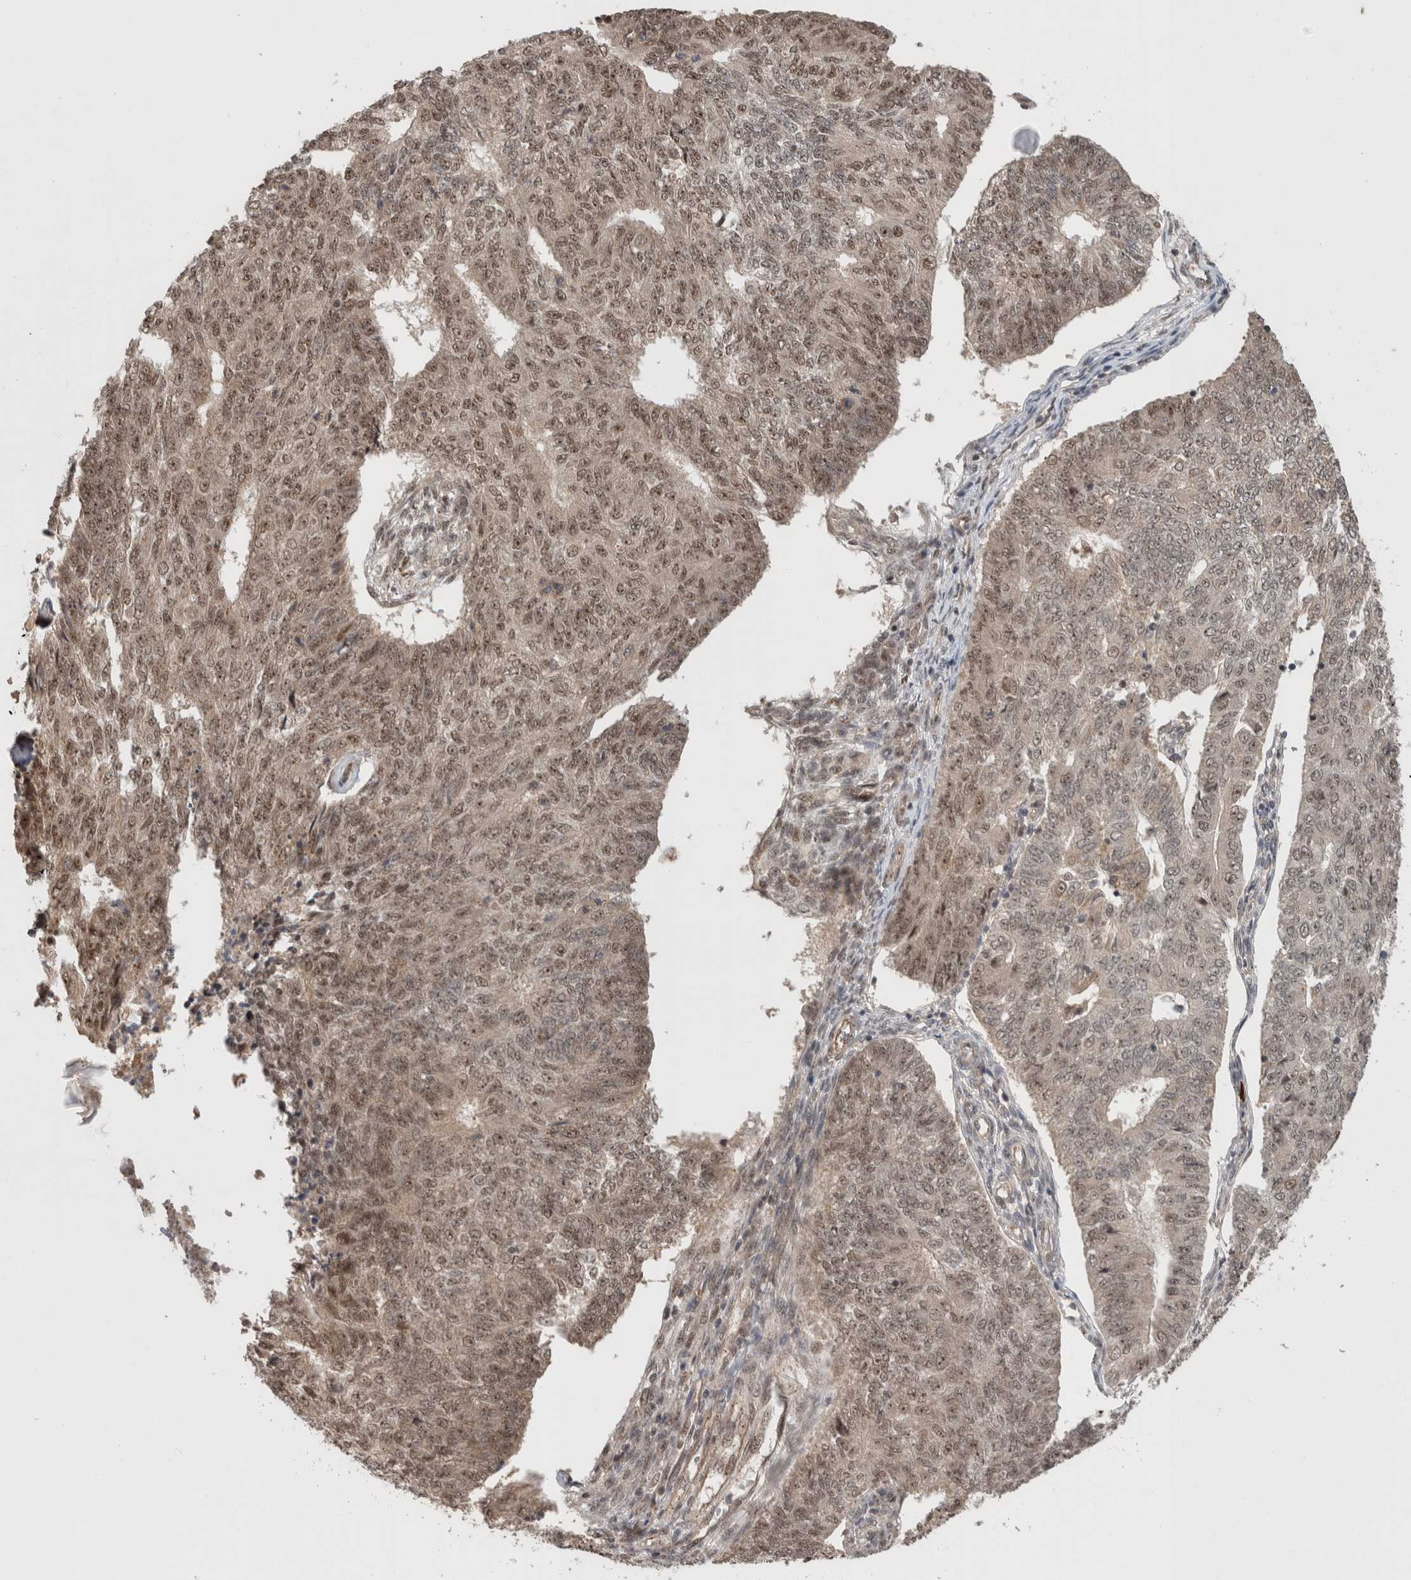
{"staining": {"intensity": "weak", "quantity": ">75%", "location": "nuclear"}, "tissue": "endometrial cancer", "cell_type": "Tumor cells", "image_type": "cancer", "snomed": [{"axis": "morphology", "description": "Adenocarcinoma, NOS"}, {"axis": "topography", "description": "Endometrium"}], "caption": "Tumor cells demonstrate low levels of weak nuclear positivity in about >75% of cells in human endometrial adenocarcinoma.", "gene": "MPHOSPH6", "patient": {"sex": "female", "age": 32}}